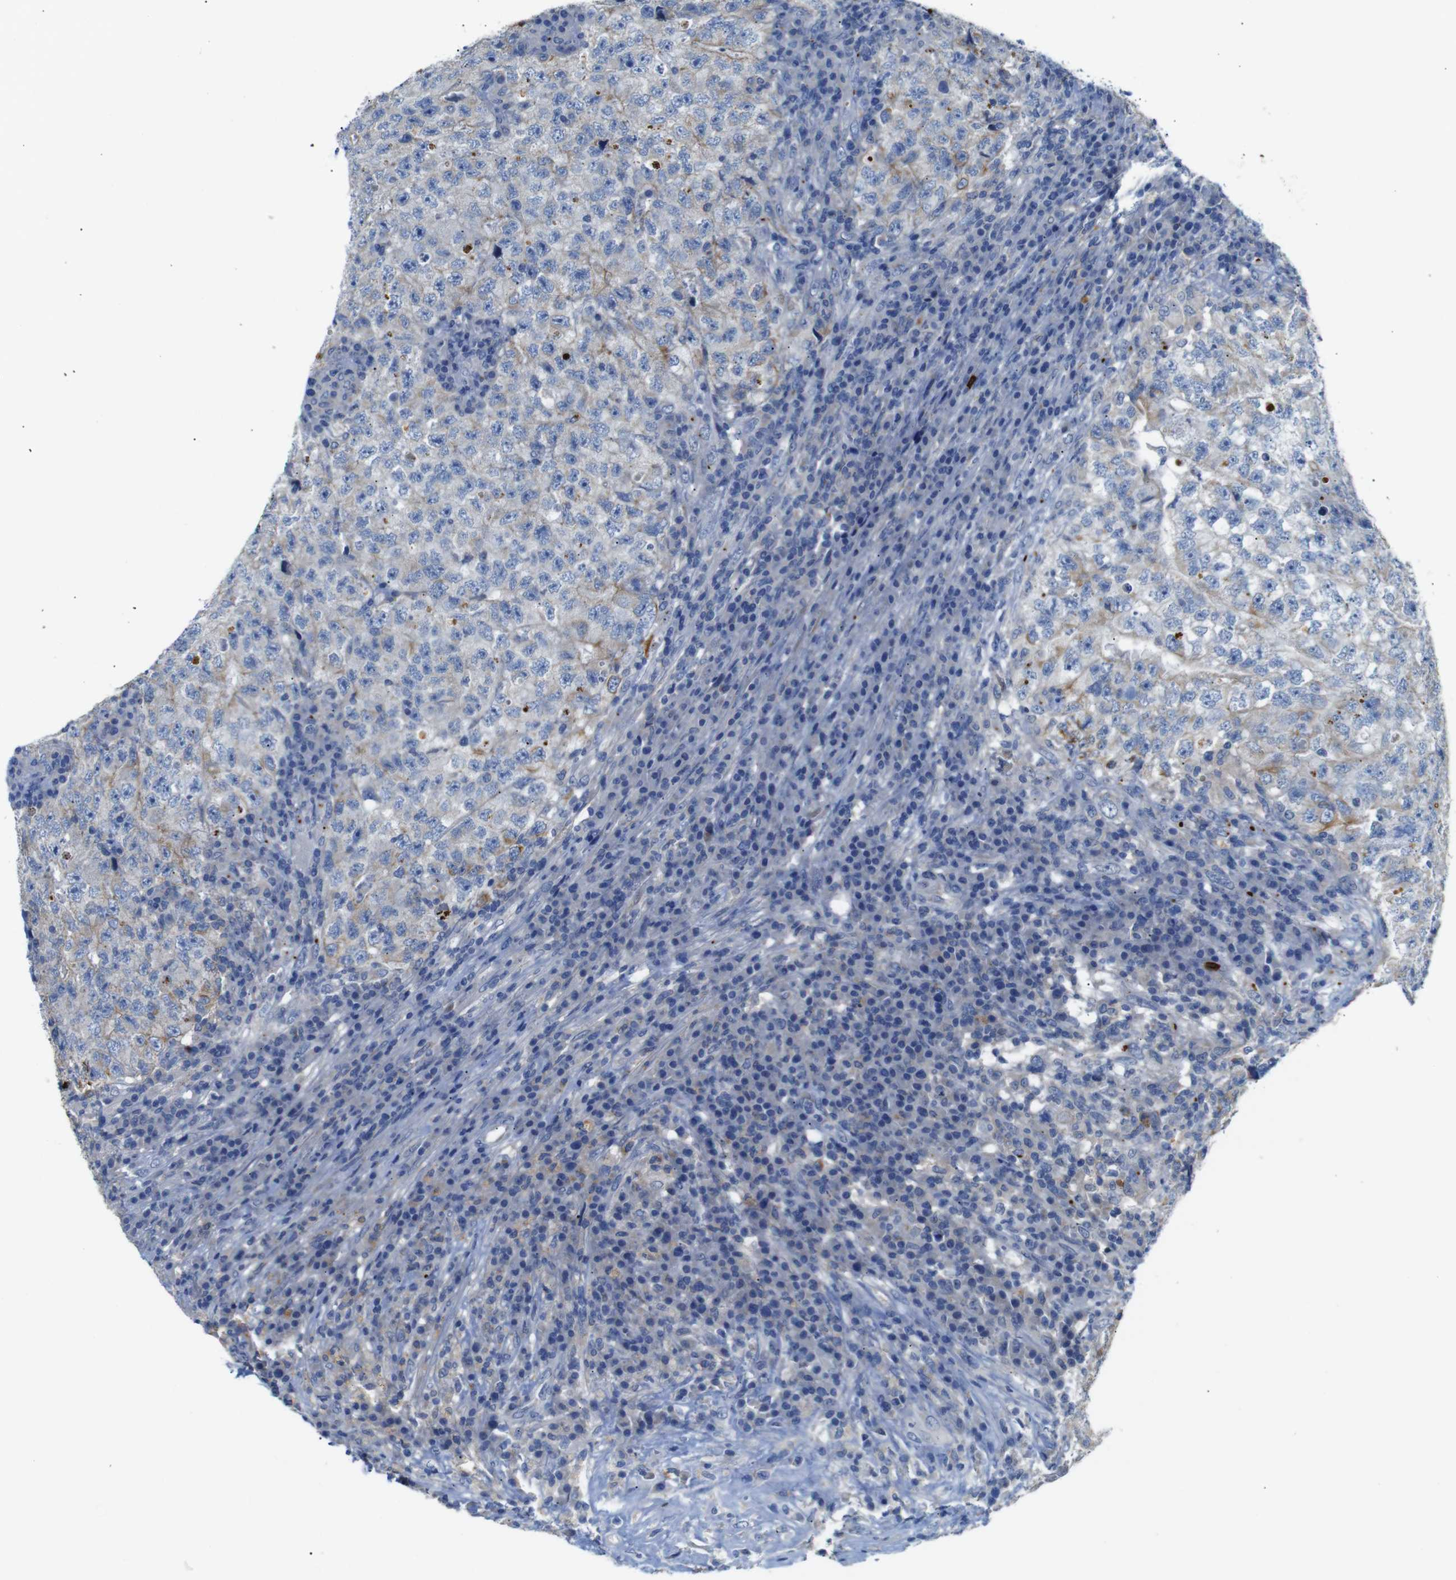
{"staining": {"intensity": "moderate", "quantity": "<25%", "location": "cytoplasmic/membranous"}, "tissue": "testis cancer", "cell_type": "Tumor cells", "image_type": "cancer", "snomed": [{"axis": "morphology", "description": "Necrosis, NOS"}, {"axis": "morphology", "description": "Carcinoma, Embryonal, NOS"}, {"axis": "topography", "description": "Testis"}], "caption": "Protein staining of testis cancer (embryonal carcinoma) tissue shows moderate cytoplasmic/membranous positivity in about <25% of tumor cells. The staining was performed using DAB, with brown indicating positive protein expression. Nuclei are stained blue with hematoxylin.", "gene": "ALOX15", "patient": {"sex": "male", "age": 19}}